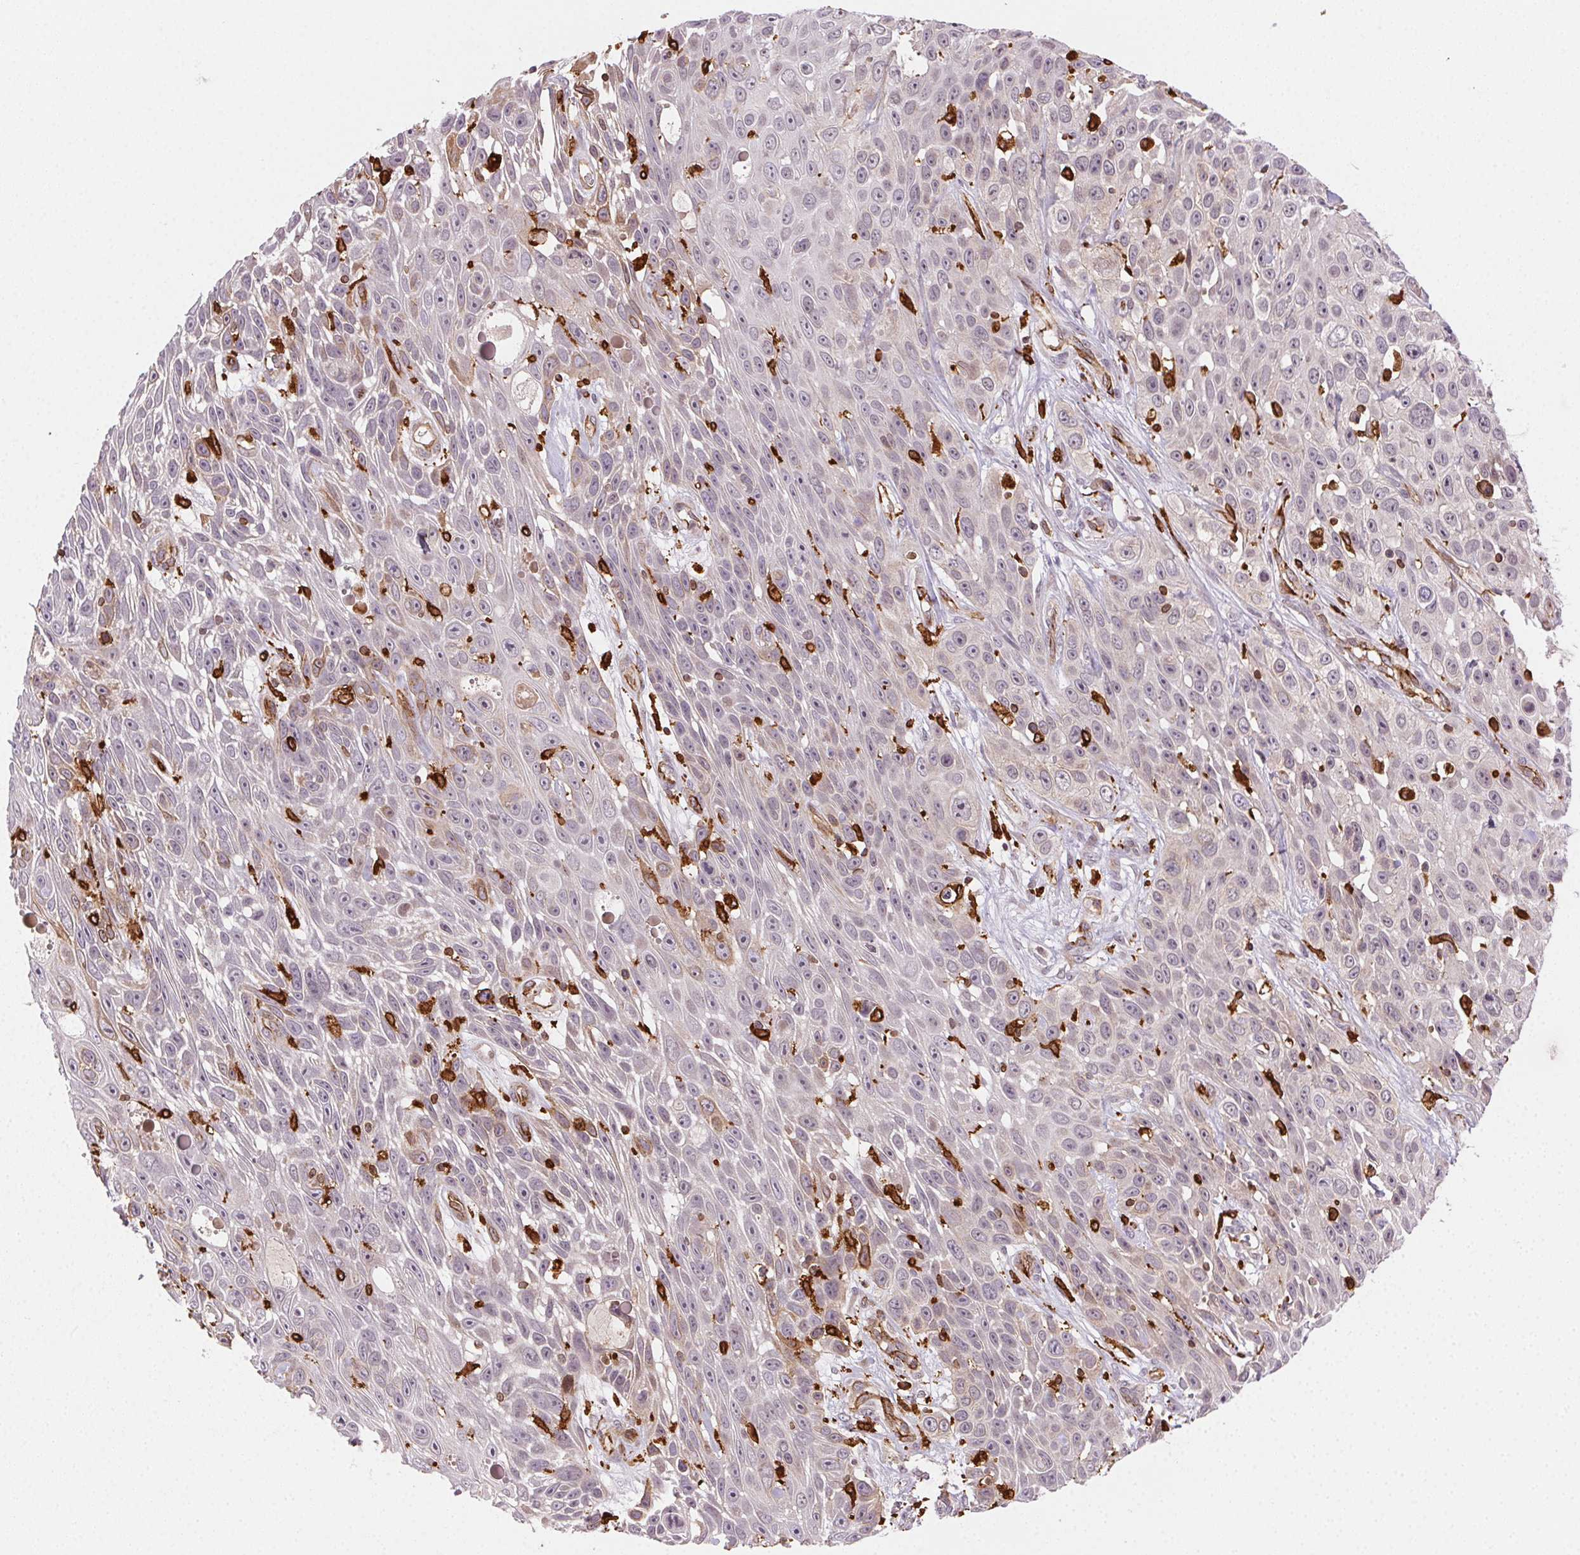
{"staining": {"intensity": "negative", "quantity": "none", "location": "none"}, "tissue": "skin cancer", "cell_type": "Tumor cells", "image_type": "cancer", "snomed": [{"axis": "morphology", "description": "Squamous cell carcinoma, NOS"}, {"axis": "topography", "description": "Skin"}], "caption": "Immunohistochemistry of skin cancer (squamous cell carcinoma) exhibits no staining in tumor cells.", "gene": "RNASET2", "patient": {"sex": "male", "age": 82}}